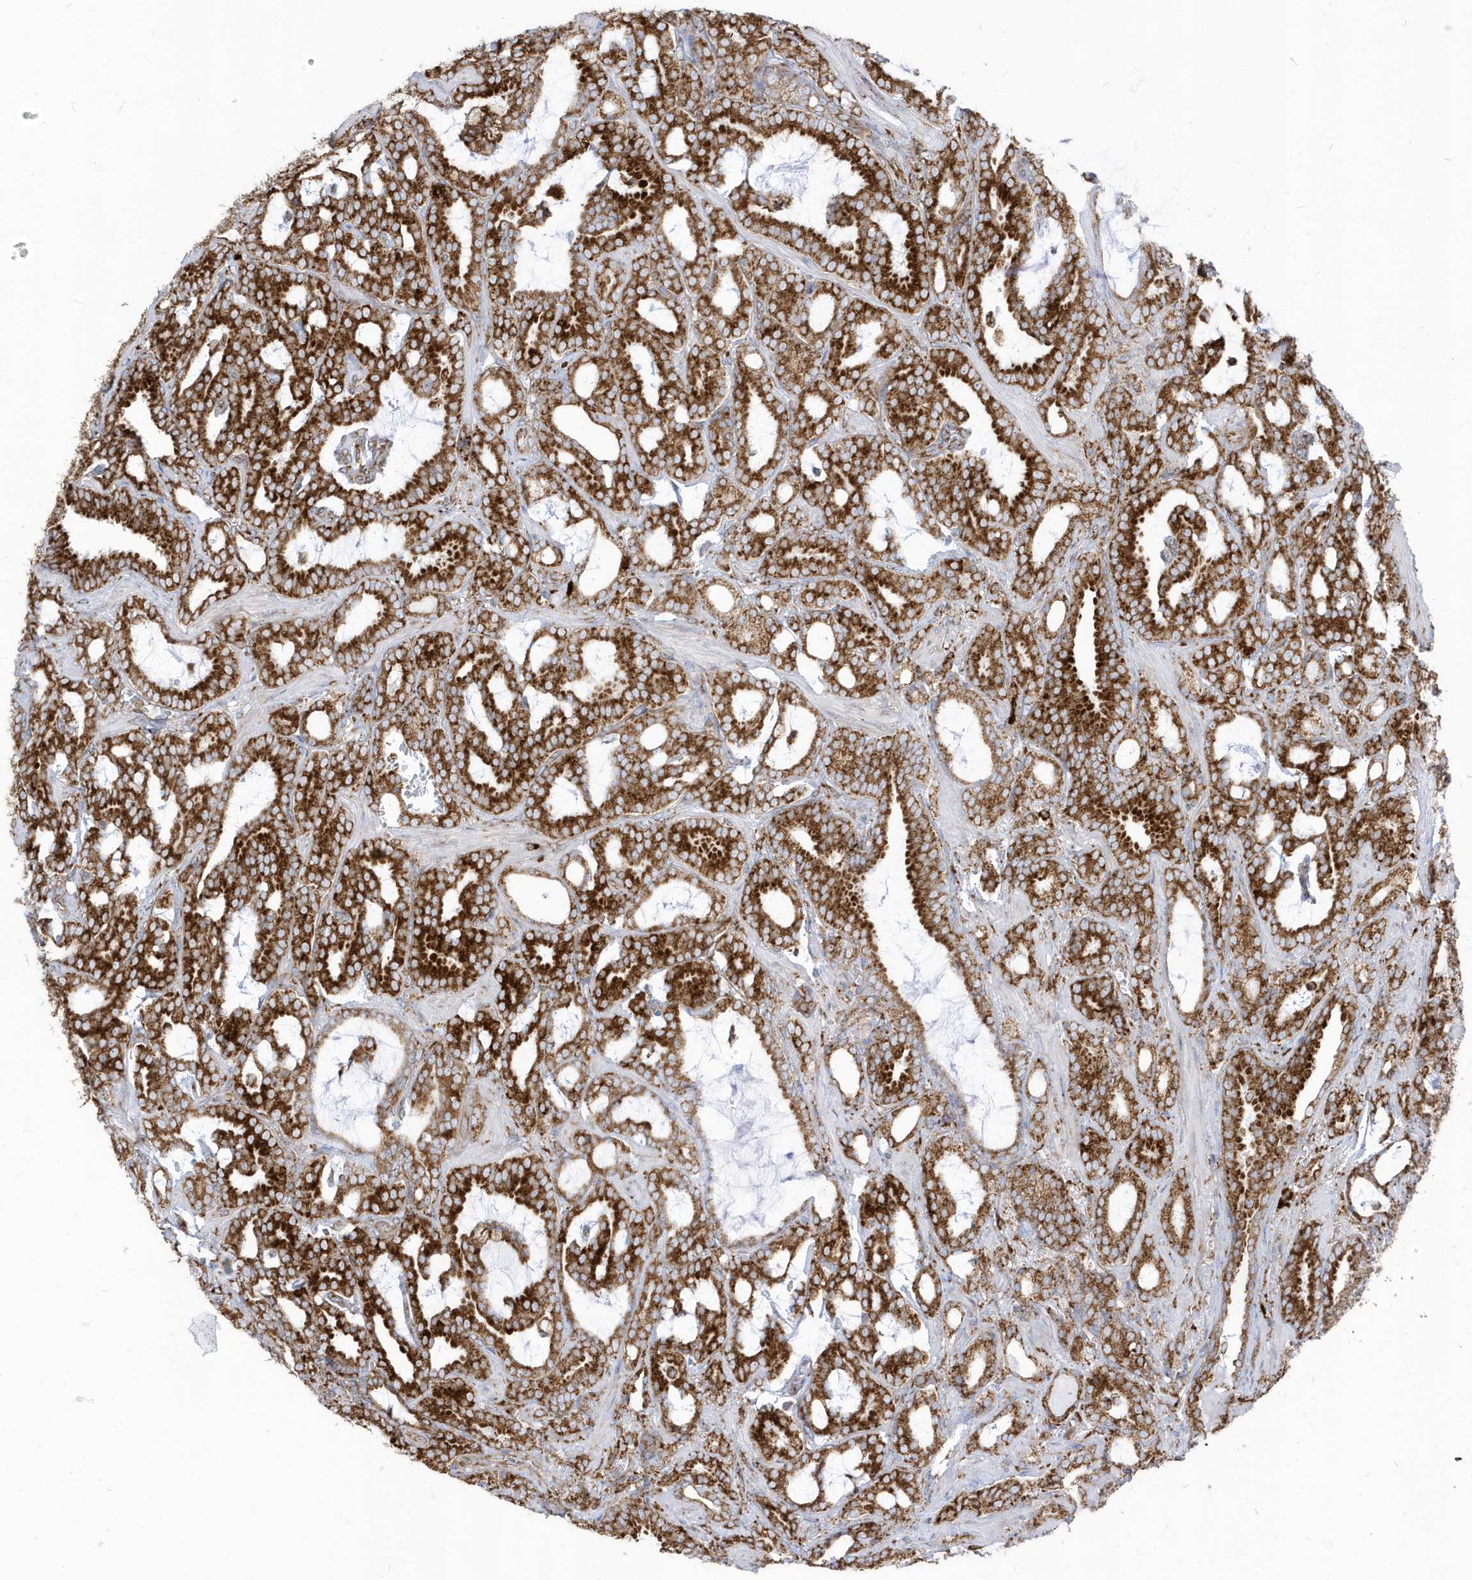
{"staining": {"intensity": "strong", "quantity": ">75%", "location": "cytoplasmic/membranous"}, "tissue": "prostate cancer", "cell_type": "Tumor cells", "image_type": "cancer", "snomed": [{"axis": "morphology", "description": "Adenocarcinoma, High grade"}, {"axis": "topography", "description": "Prostate and seminal vesicle, NOS"}], "caption": "A photomicrograph of prostate high-grade adenocarcinoma stained for a protein displays strong cytoplasmic/membranous brown staining in tumor cells. Using DAB (brown) and hematoxylin (blue) stains, captured at high magnification using brightfield microscopy.", "gene": "PDIA6", "patient": {"sex": "male", "age": 67}}